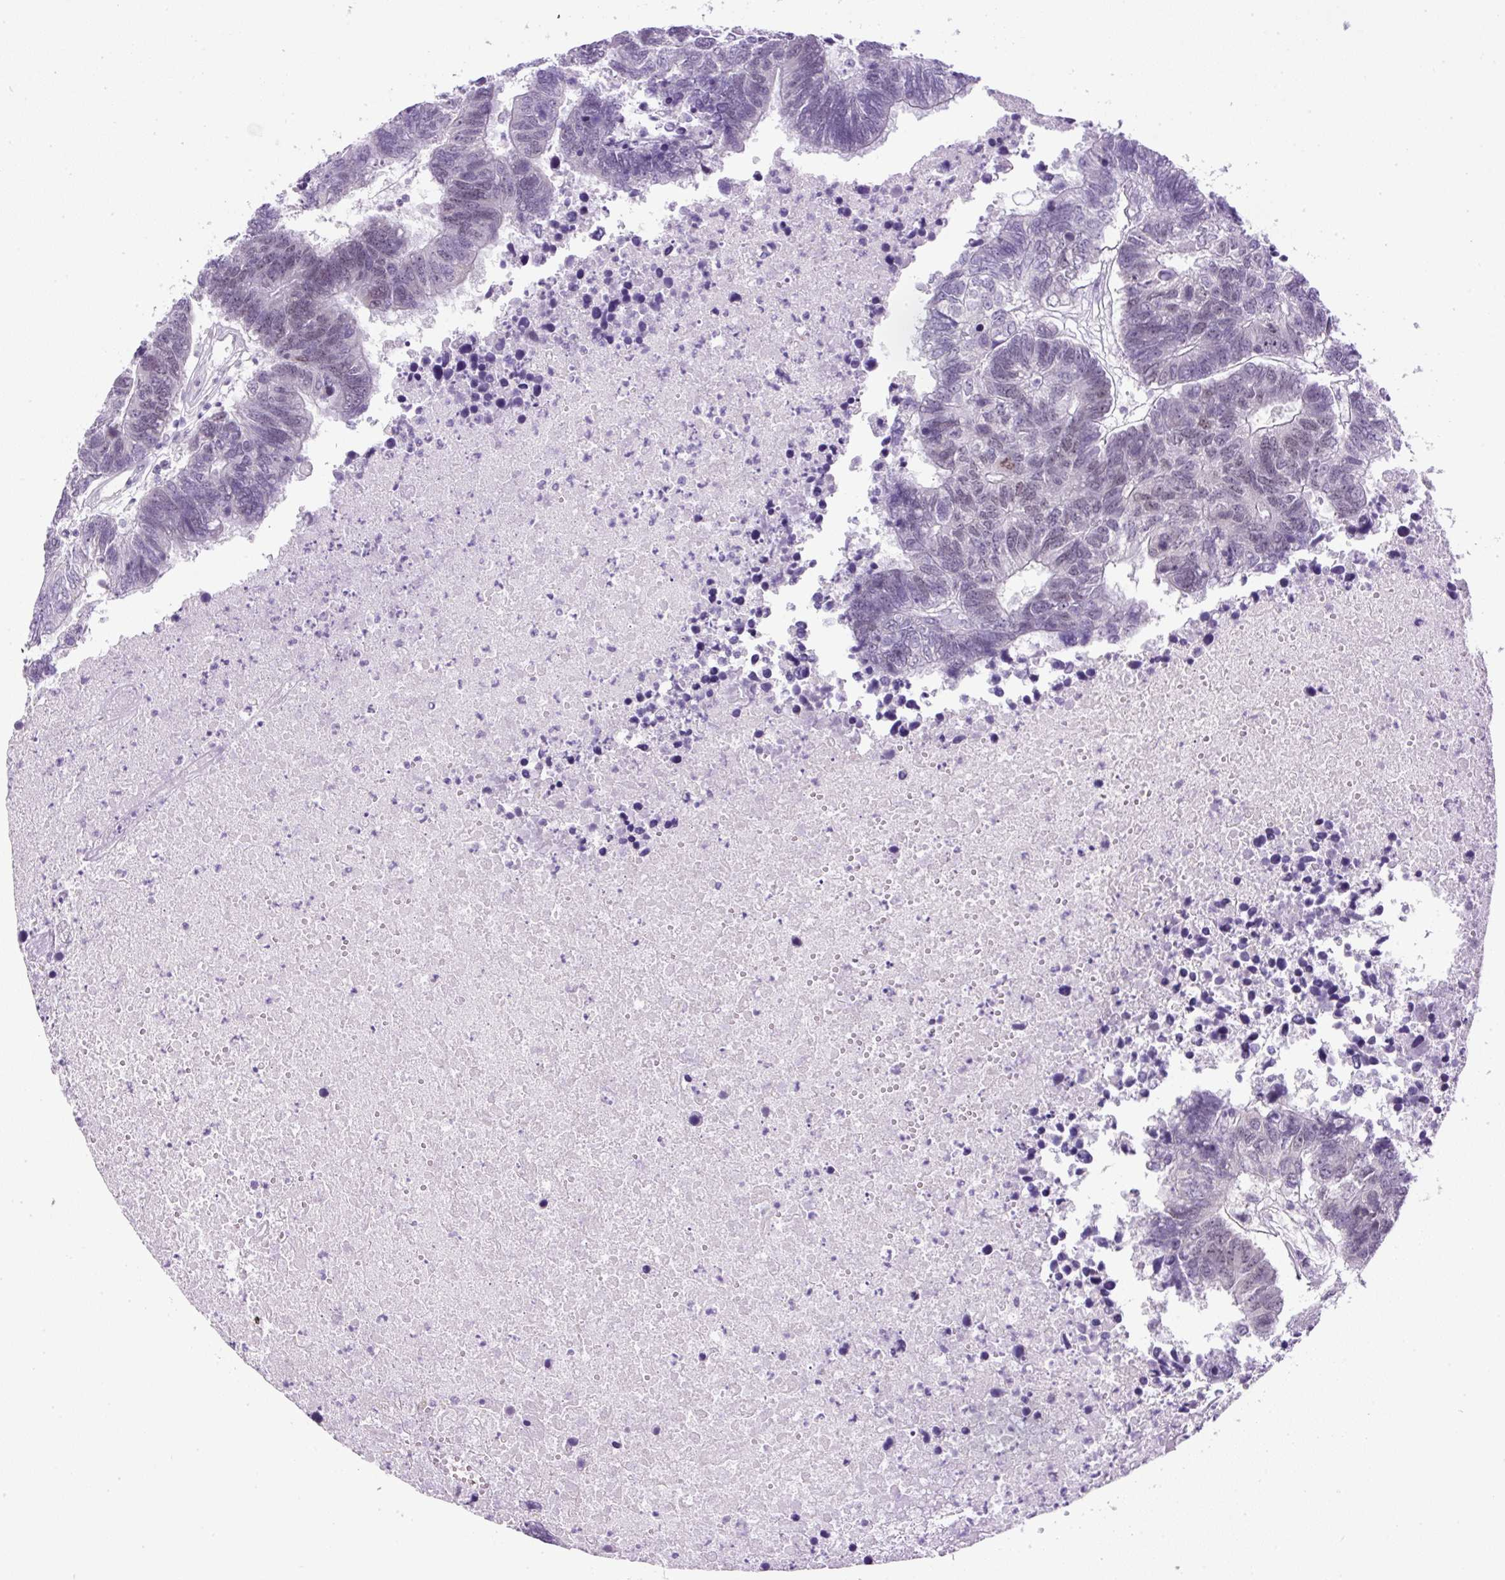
{"staining": {"intensity": "weak", "quantity": "<25%", "location": "nuclear"}, "tissue": "colorectal cancer", "cell_type": "Tumor cells", "image_type": "cancer", "snomed": [{"axis": "morphology", "description": "Adenocarcinoma, NOS"}, {"axis": "topography", "description": "Colon"}], "caption": "A high-resolution histopathology image shows IHC staining of colorectal cancer, which demonstrates no significant staining in tumor cells. The staining is performed using DAB brown chromogen with nuclei counter-stained in using hematoxylin.", "gene": "RHBDD2", "patient": {"sex": "female", "age": 48}}